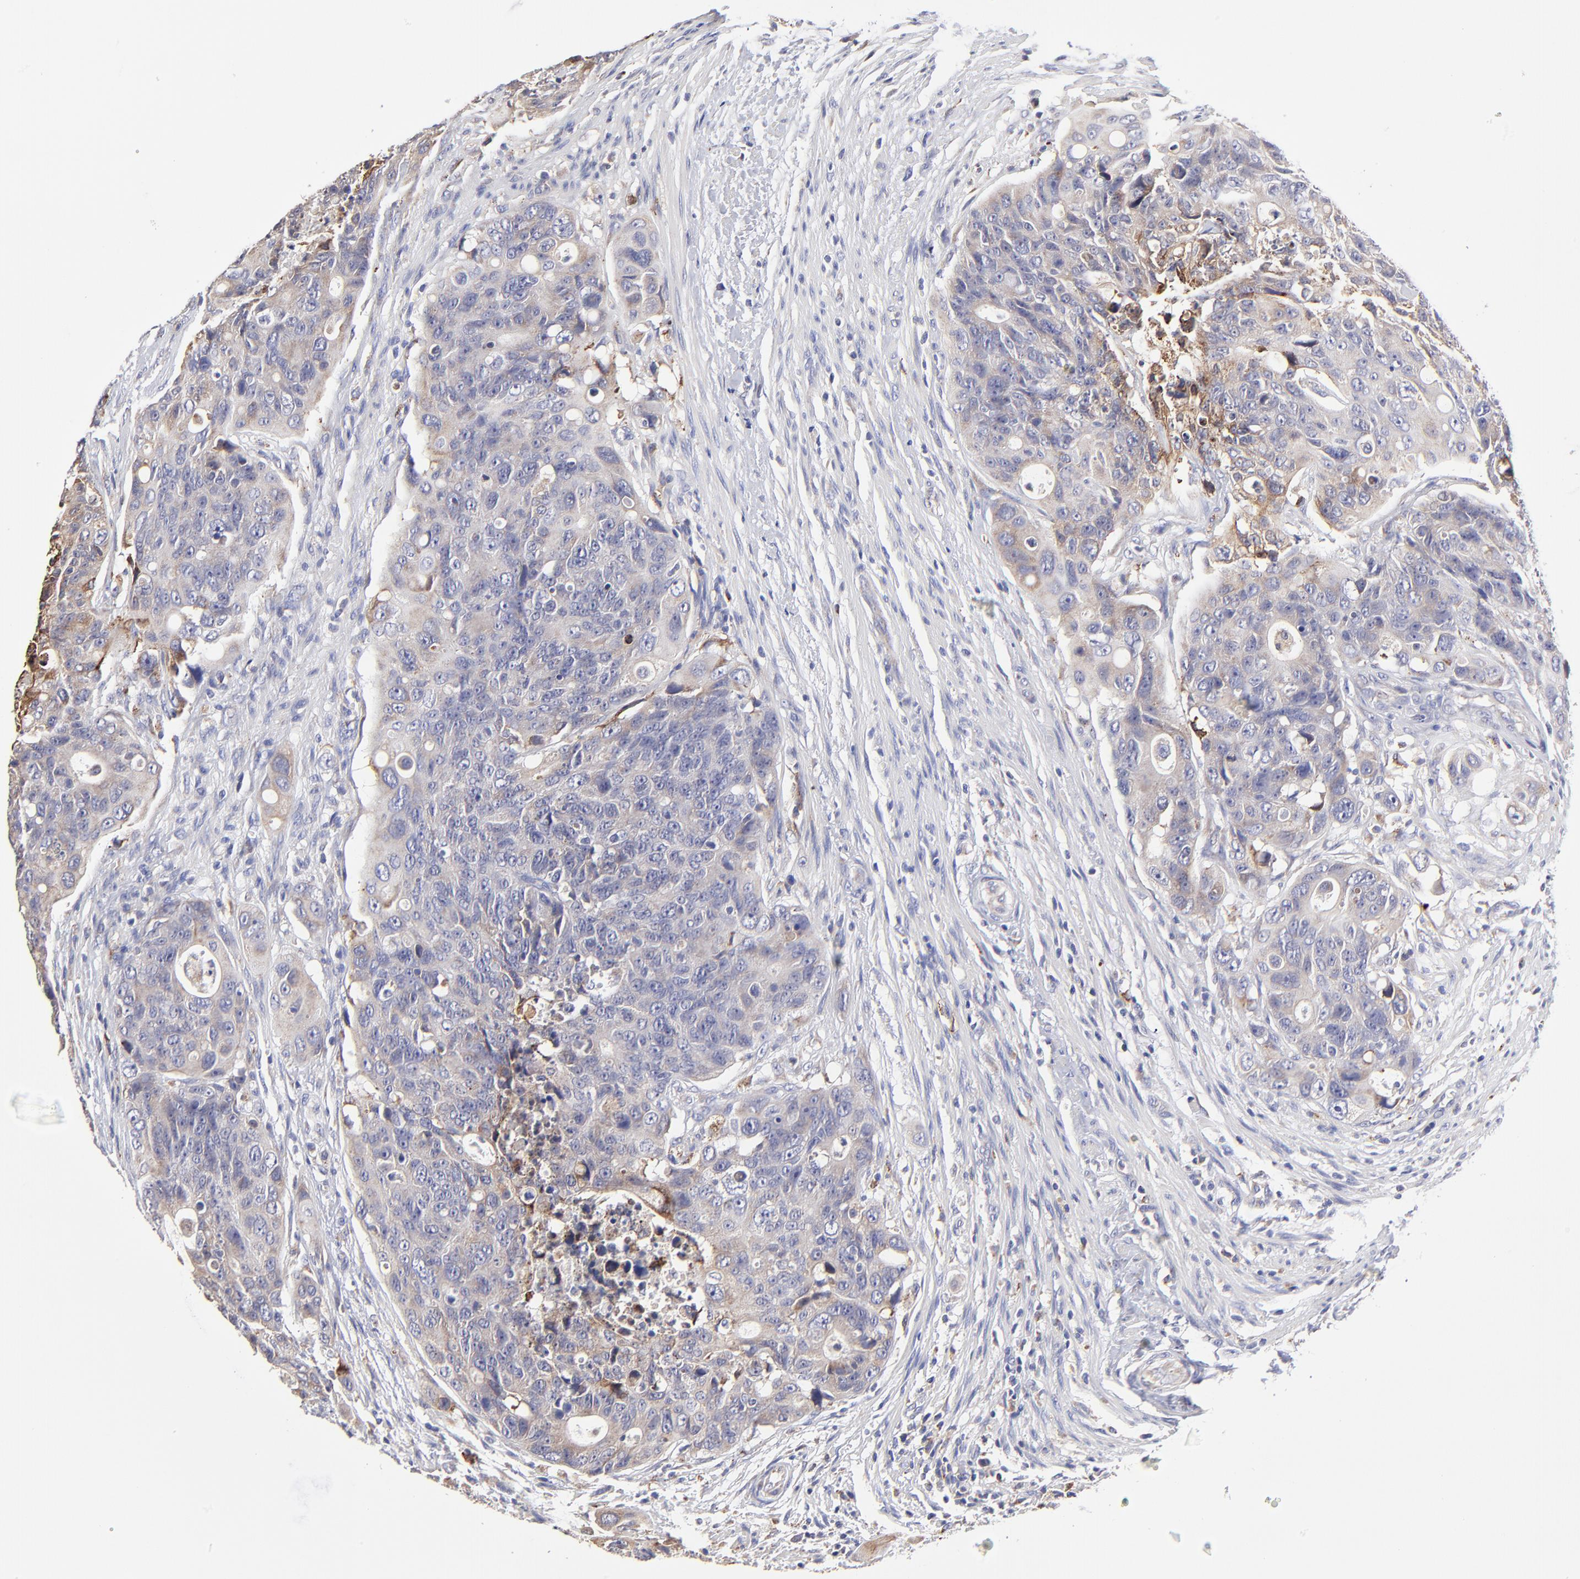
{"staining": {"intensity": "weak", "quantity": ">75%", "location": "cytoplasmic/membranous"}, "tissue": "colorectal cancer", "cell_type": "Tumor cells", "image_type": "cancer", "snomed": [{"axis": "morphology", "description": "Adenocarcinoma, NOS"}, {"axis": "topography", "description": "Colon"}], "caption": "Colorectal cancer stained with a brown dye shows weak cytoplasmic/membranous positive positivity in about >75% of tumor cells.", "gene": "GCSAM", "patient": {"sex": "female", "age": 57}}